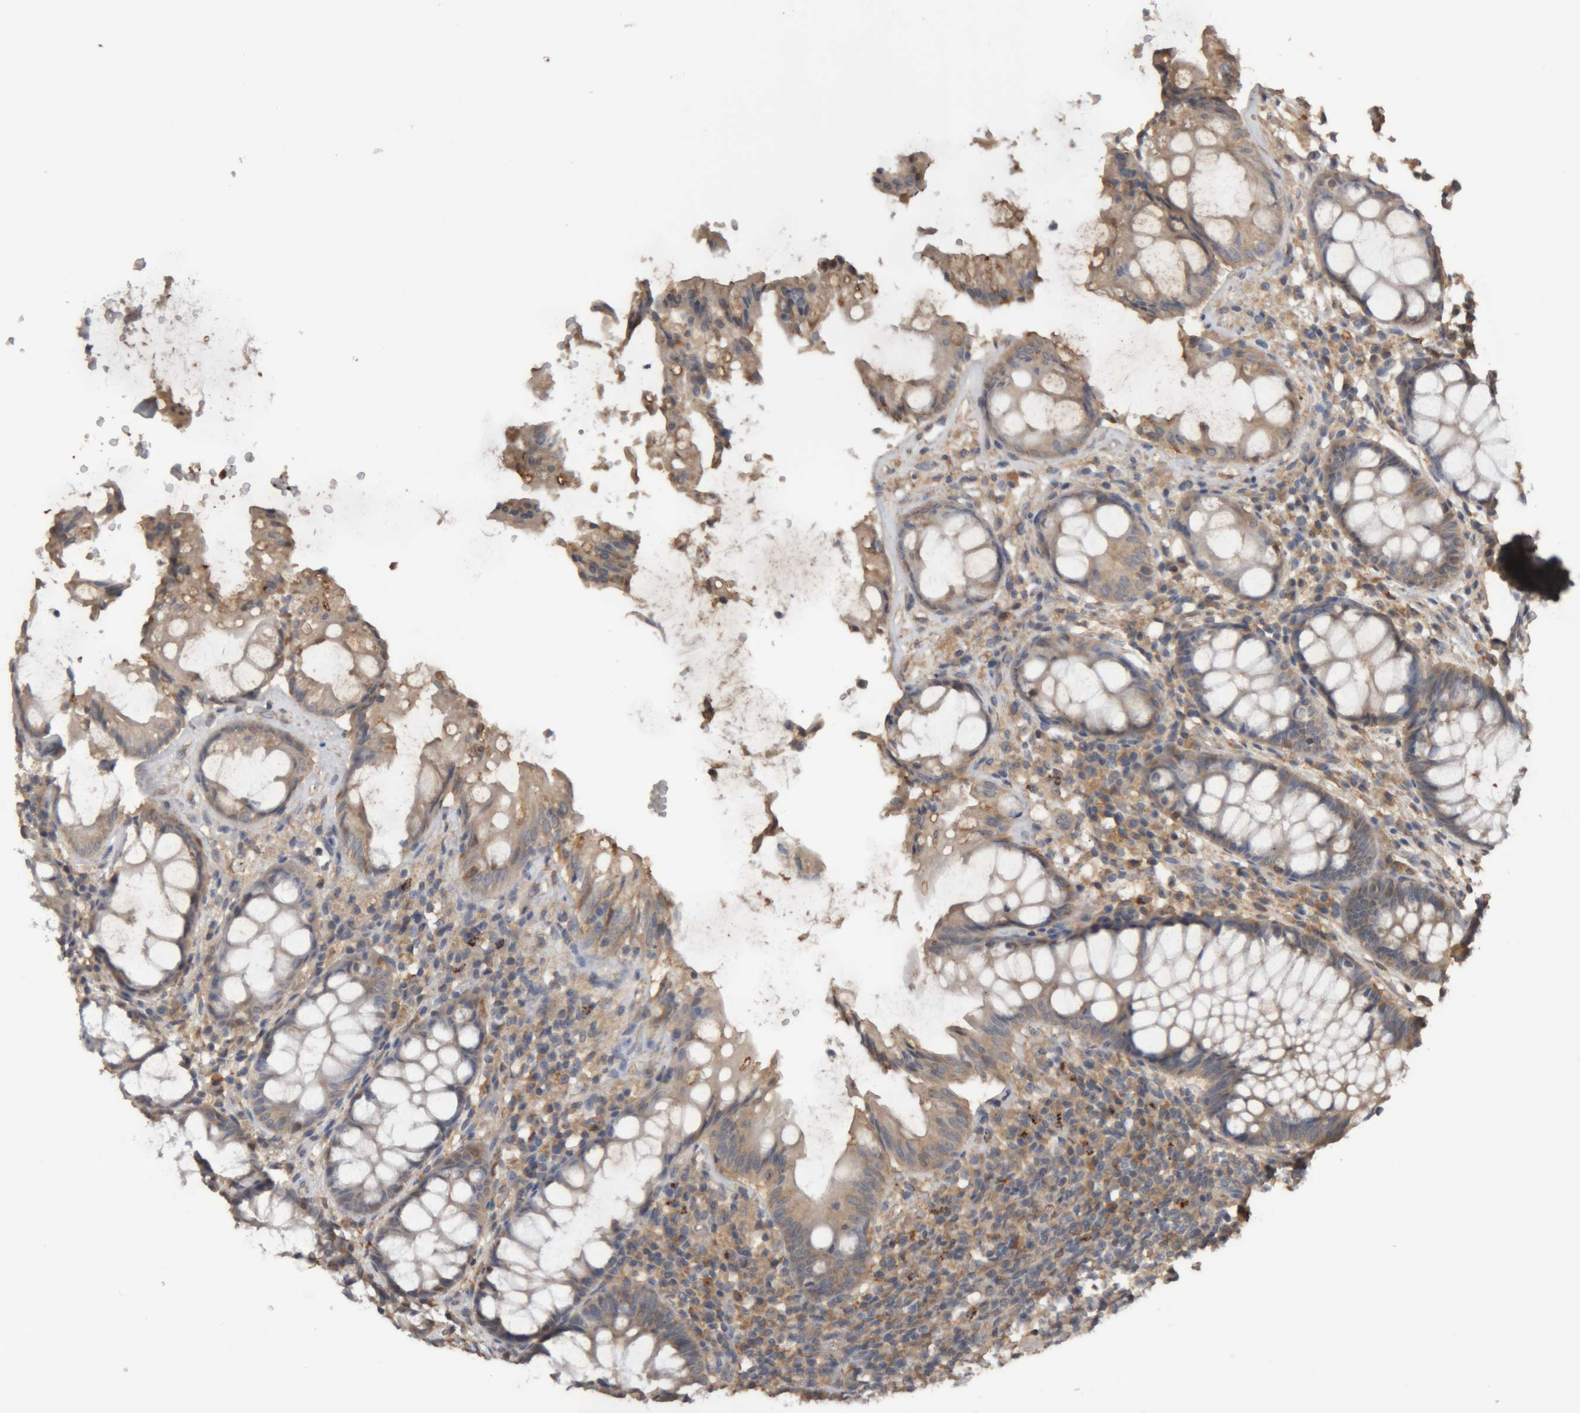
{"staining": {"intensity": "moderate", "quantity": ">75%", "location": "cytoplasmic/membranous"}, "tissue": "rectum", "cell_type": "Glandular cells", "image_type": "normal", "snomed": [{"axis": "morphology", "description": "Normal tissue, NOS"}, {"axis": "topography", "description": "Rectum"}], "caption": "A high-resolution micrograph shows immunohistochemistry (IHC) staining of normal rectum, which demonstrates moderate cytoplasmic/membranous staining in about >75% of glandular cells. (Stains: DAB in brown, nuclei in blue, Microscopy: brightfield microscopy at high magnification).", "gene": "TMED7", "patient": {"sex": "male", "age": 64}}